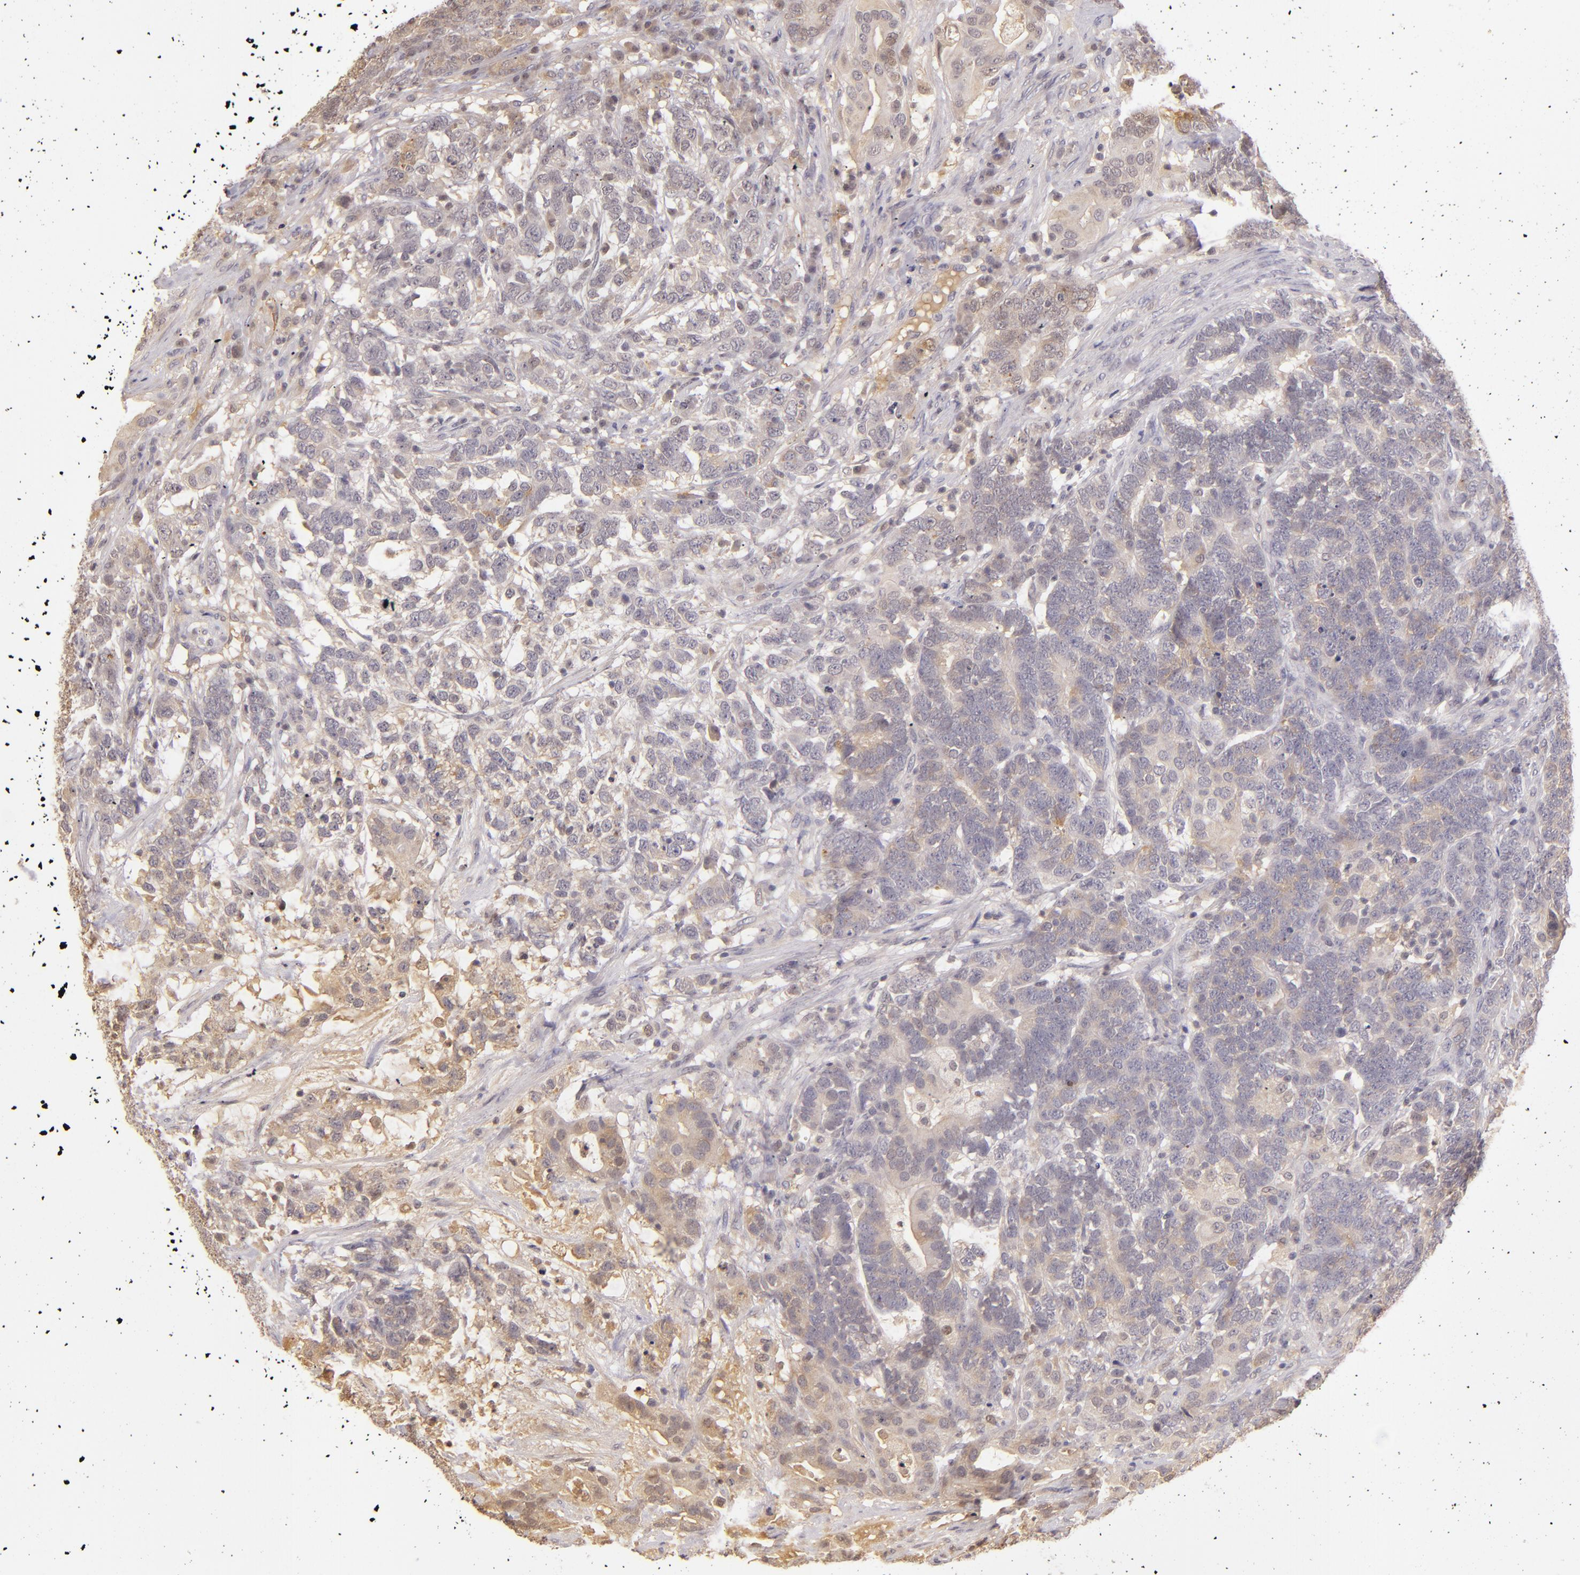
{"staining": {"intensity": "weak", "quantity": ">75%", "location": "cytoplasmic/membranous"}, "tissue": "testis cancer", "cell_type": "Tumor cells", "image_type": "cancer", "snomed": [{"axis": "morphology", "description": "Carcinoma, Embryonal, NOS"}, {"axis": "topography", "description": "Testis"}], "caption": "Protein expression by IHC reveals weak cytoplasmic/membranous positivity in about >75% of tumor cells in testis cancer. (DAB IHC, brown staining for protein, blue staining for nuclei).", "gene": "LRG1", "patient": {"sex": "male", "age": 26}}